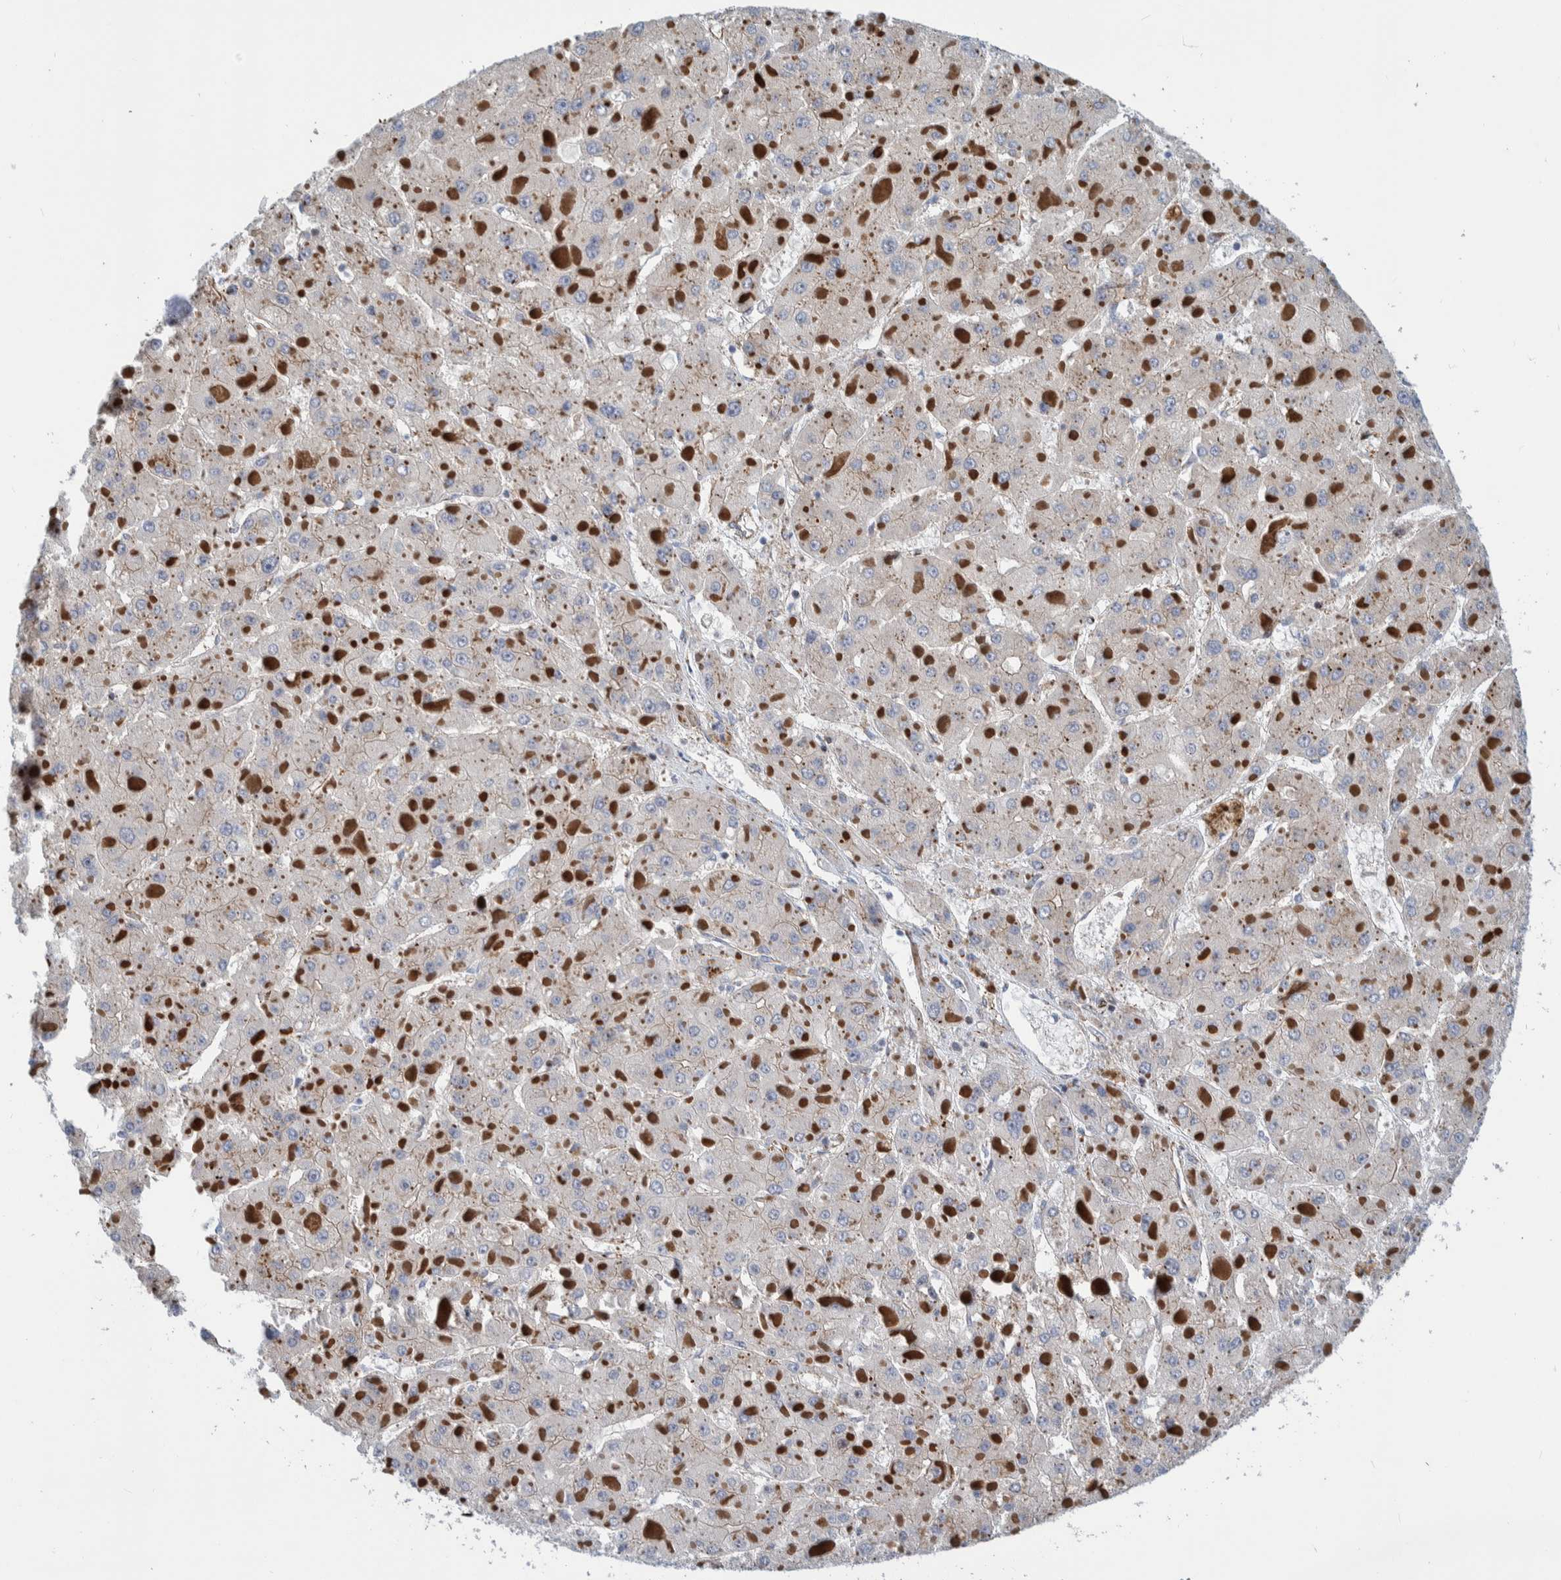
{"staining": {"intensity": "moderate", "quantity": ">75%", "location": "cytoplasmic/membranous"}, "tissue": "liver cancer", "cell_type": "Tumor cells", "image_type": "cancer", "snomed": [{"axis": "morphology", "description": "Carcinoma, Hepatocellular, NOS"}, {"axis": "topography", "description": "Liver"}], "caption": "Immunohistochemical staining of human liver hepatocellular carcinoma displays moderate cytoplasmic/membranous protein positivity in approximately >75% of tumor cells.", "gene": "CCDC57", "patient": {"sex": "female", "age": 73}}